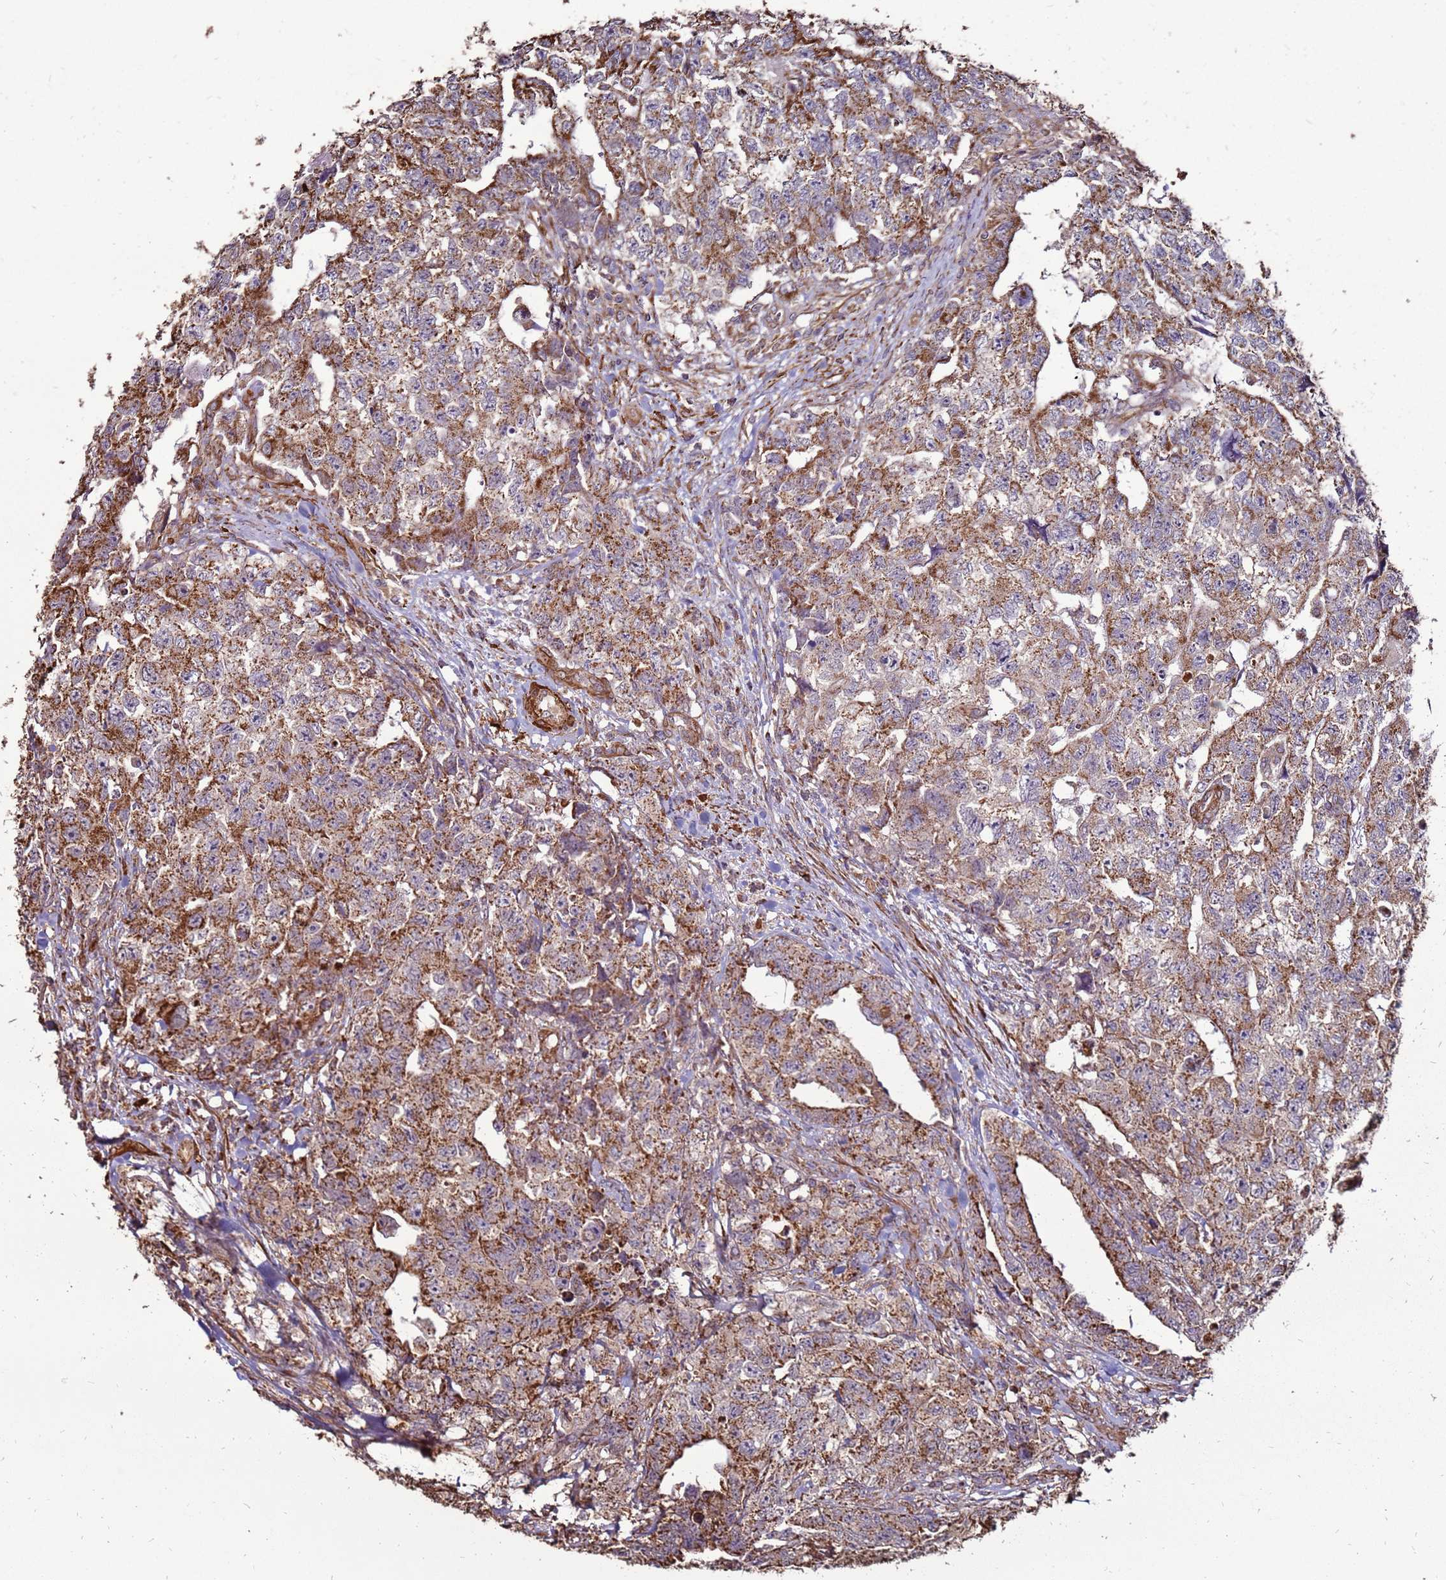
{"staining": {"intensity": "moderate", "quantity": ">75%", "location": "cytoplasmic/membranous"}, "tissue": "testis cancer", "cell_type": "Tumor cells", "image_type": "cancer", "snomed": [{"axis": "morphology", "description": "Carcinoma, Embryonal, NOS"}, {"axis": "topography", "description": "Testis"}], "caption": "Brown immunohistochemical staining in testis cancer (embryonal carcinoma) reveals moderate cytoplasmic/membranous positivity in about >75% of tumor cells.", "gene": "DDX59", "patient": {"sex": "male", "age": 31}}